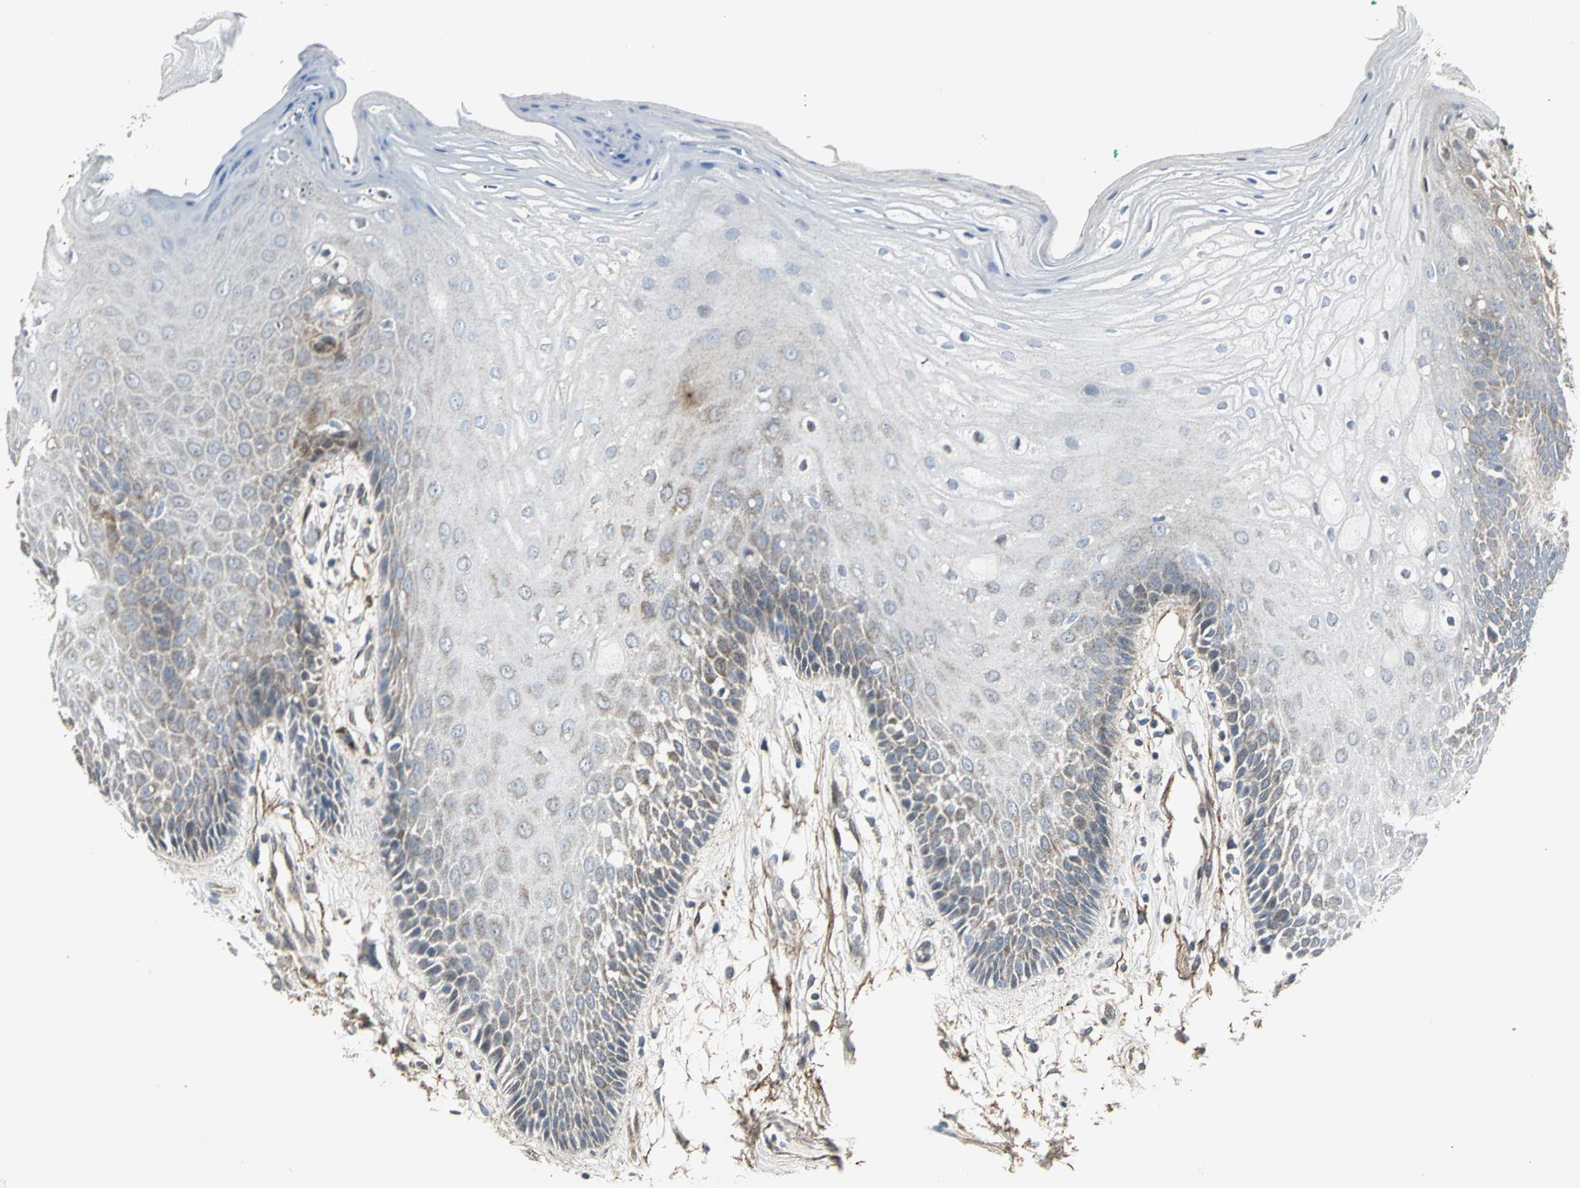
{"staining": {"intensity": "weak", "quantity": "<25%", "location": "cytoplasmic/membranous"}, "tissue": "oral mucosa", "cell_type": "Squamous epithelial cells", "image_type": "normal", "snomed": [{"axis": "morphology", "description": "Normal tissue, NOS"}, {"axis": "morphology", "description": "Squamous cell carcinoma, NOS"}, {"axis": "topography", "description": "Skeletal muscle"}, {"axis": "topography", "description": "Oral tissue"}, {"axis": "topography", "description": "Head-Neck"}], "caption": "Immunohistochemistry of benign oral mucosa exhibits no expression in squamous epithelial cells.", "gene": "DNAJB4", "patient": {"sex": "female", "age": 84}}